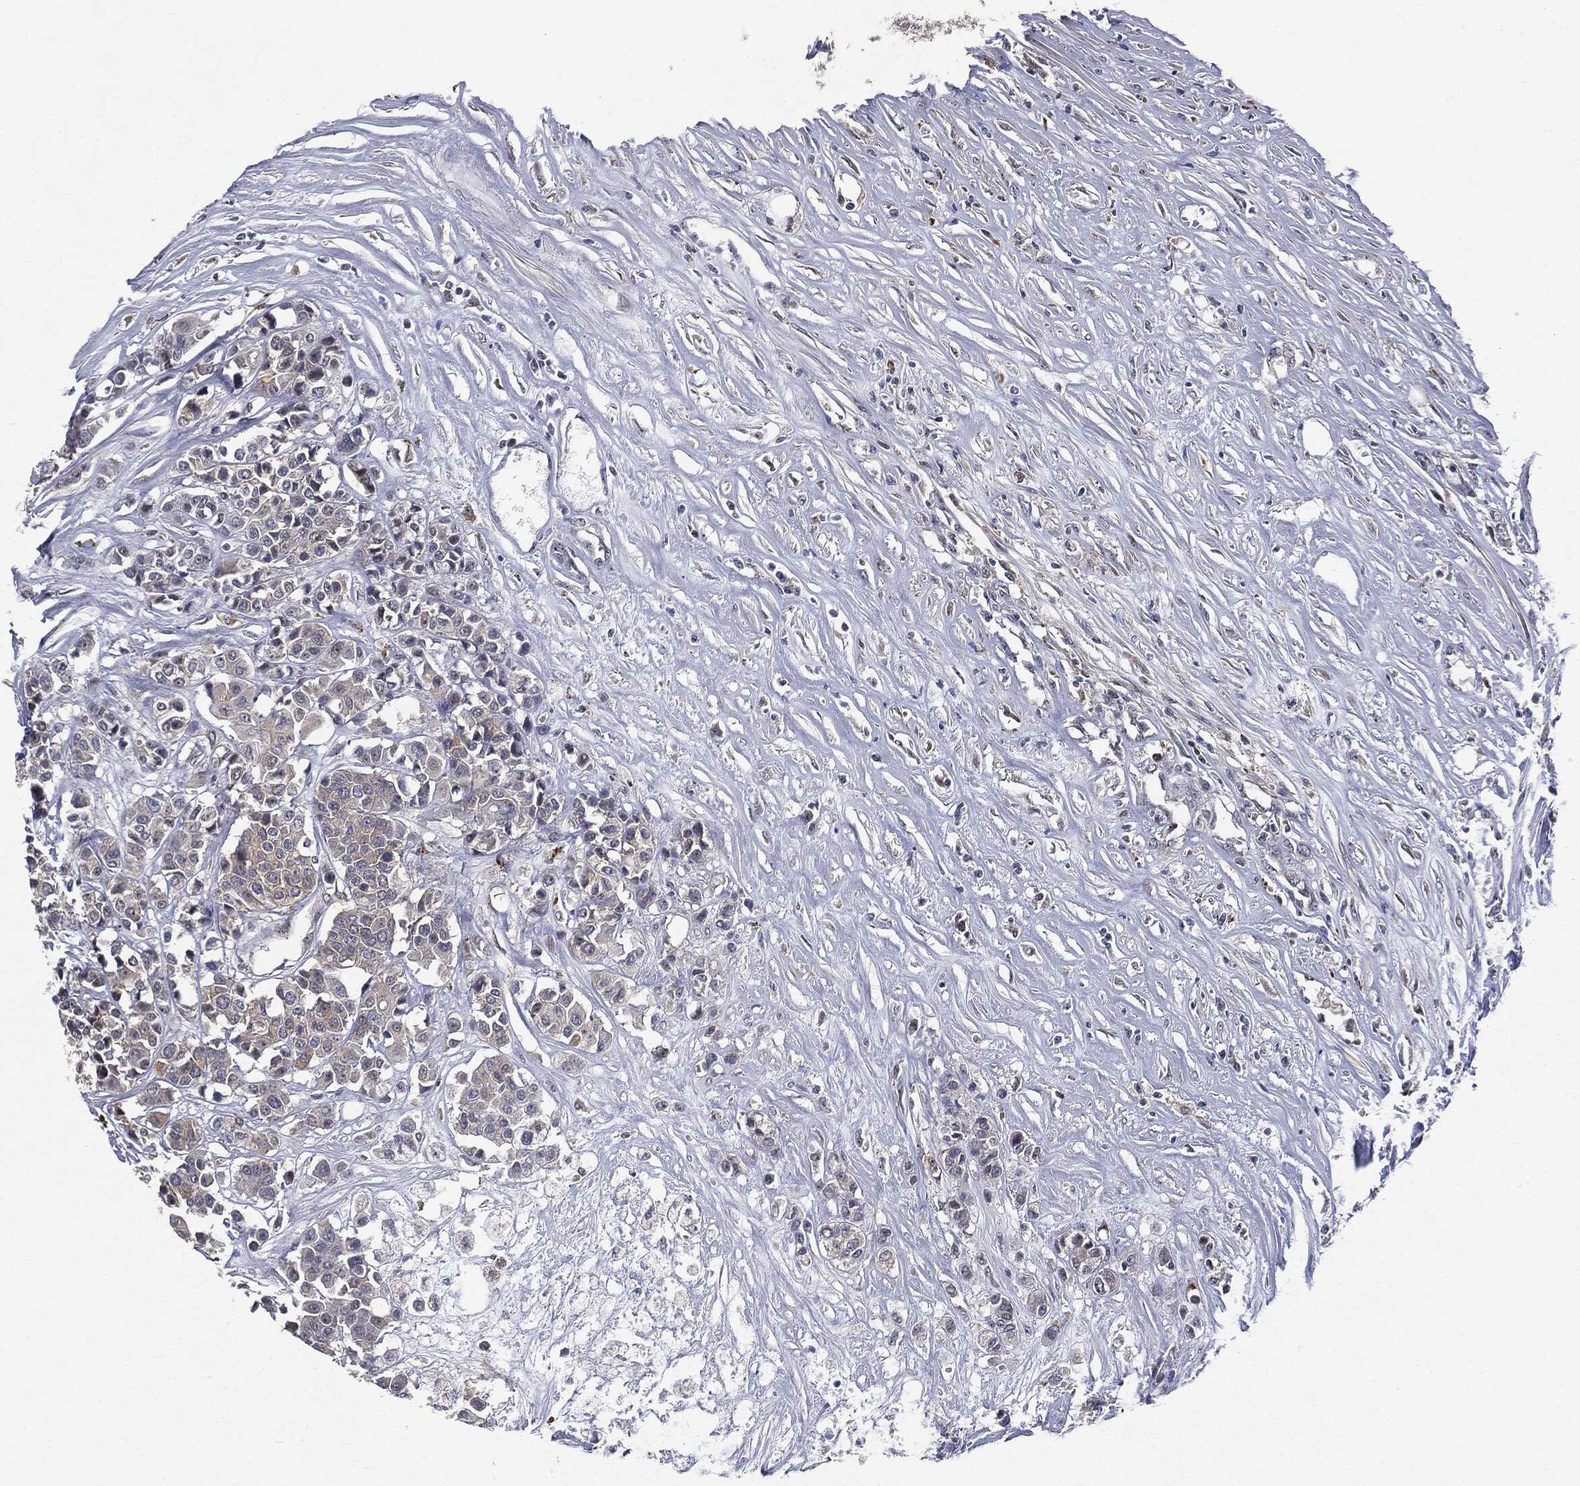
{"staining": {"intensity": "negative", "quantity": "none", "location": "none"}, "tissue": "carcinoid", "cell_type": "Tumor cells", "image_type": "cancer", "snomed": [{"axis": "morphology", "description": "Carcinoid, malignant, NOS"}, {"axis": "topography", "description": "Colon"}], "caption": "Immunohistochemical staining of carcinoid shows no significant staining in tumor cells.", "gene": "TRMT1L", "patient": {"sex": "male", "age": 81}}